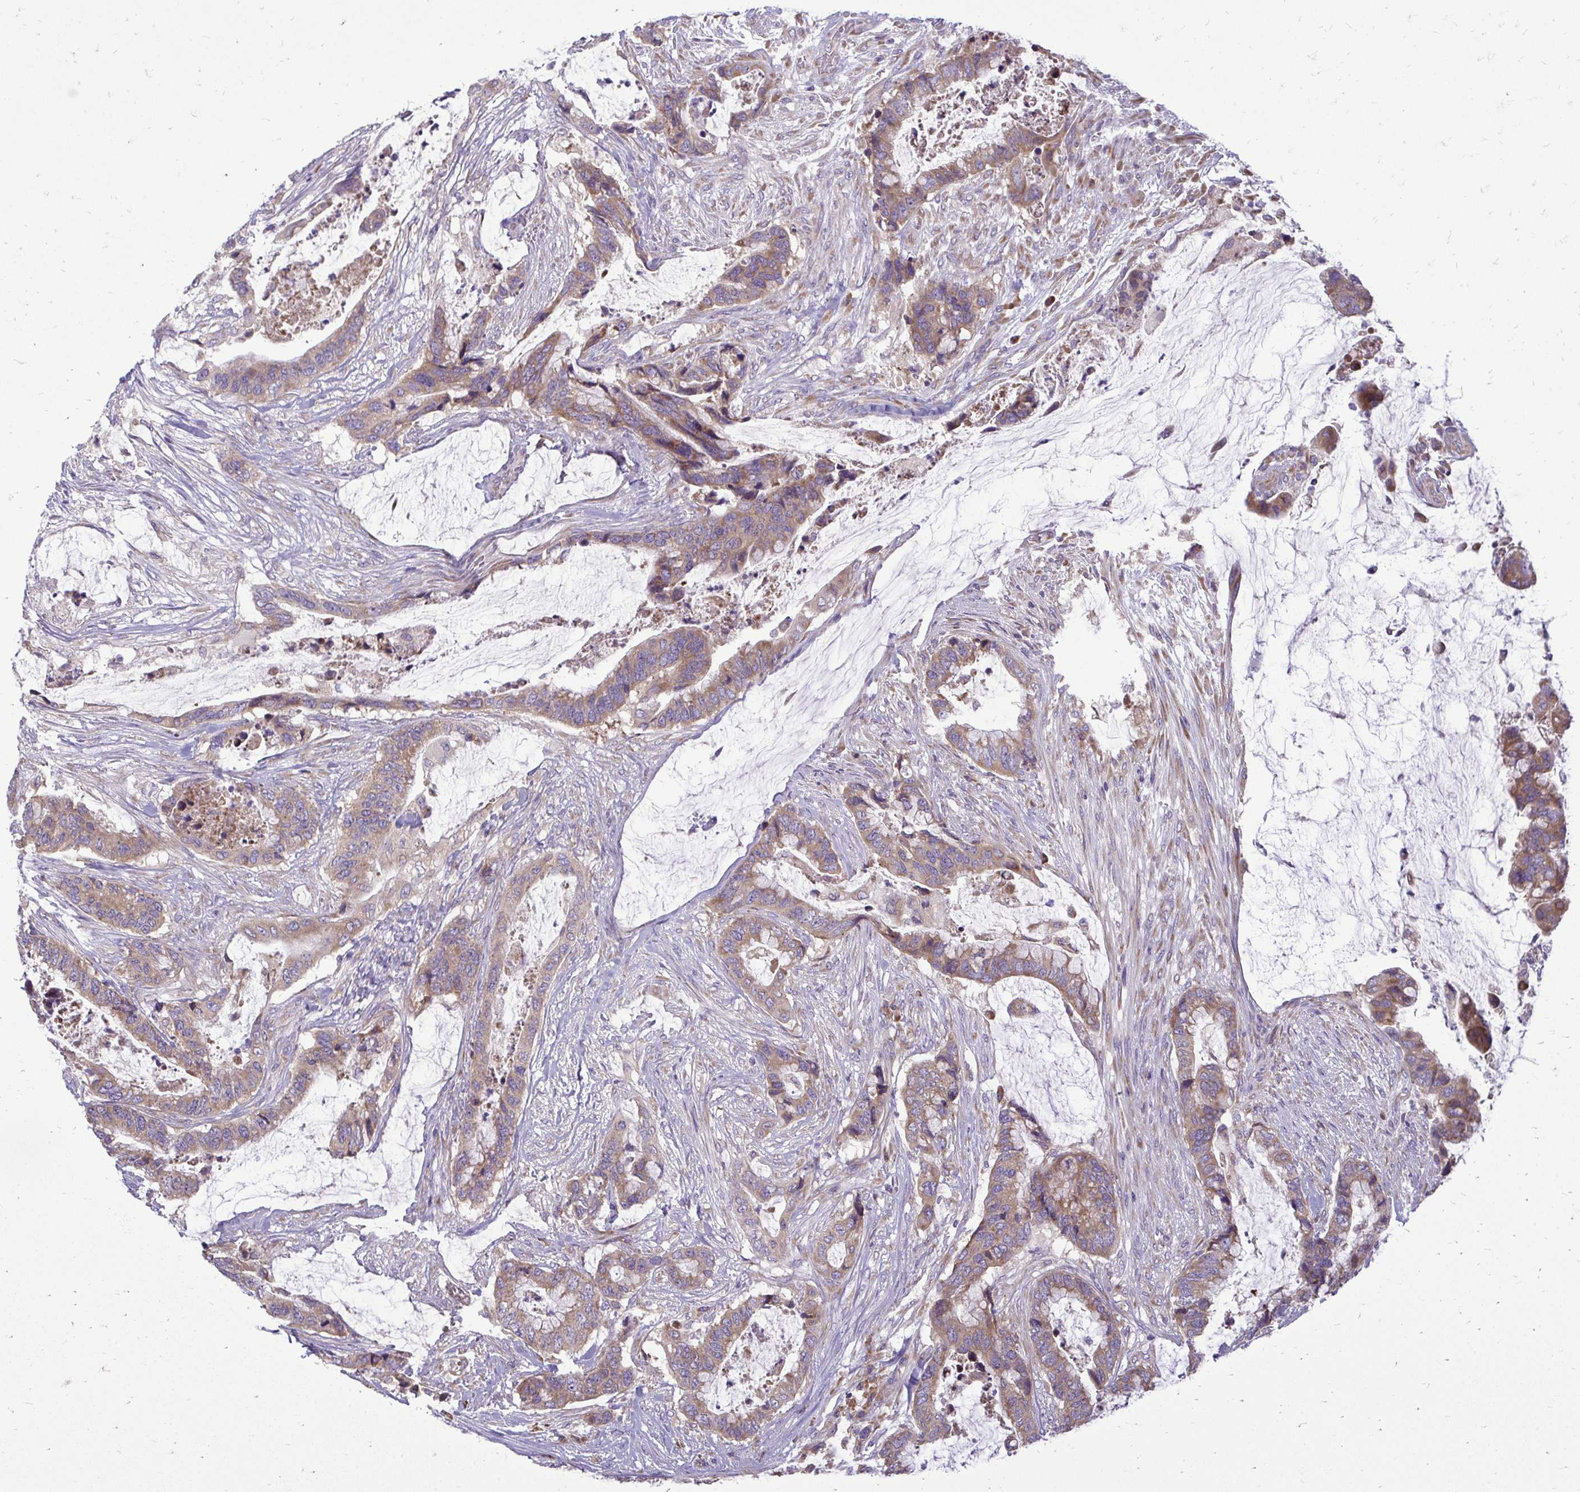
{"staining": {"intensity": "moderate", "quantity": ">75%", "location": "cytoplasmic/membranous"}, "tissue": "colorectal cancer", "cell_type": "Tumor cells", "image_type": "cancer", "snomed": [{"axis": "morphology", "description": "Adenocarcinoma, NOS"}, {"axis": "topography", "description": "Rectum"}], "caption": "High-magnification brightfield microscopy of colorectal adenocarcinoma stained with DAB (brown) and counterstained with hematoxylin (blue). tumor cells exhibit moderate cytoplasmic/membranous staining is present in approximately>75% of cells.", "gene": "RPLP2", "patient": {"sex": "female", "age": 59}}